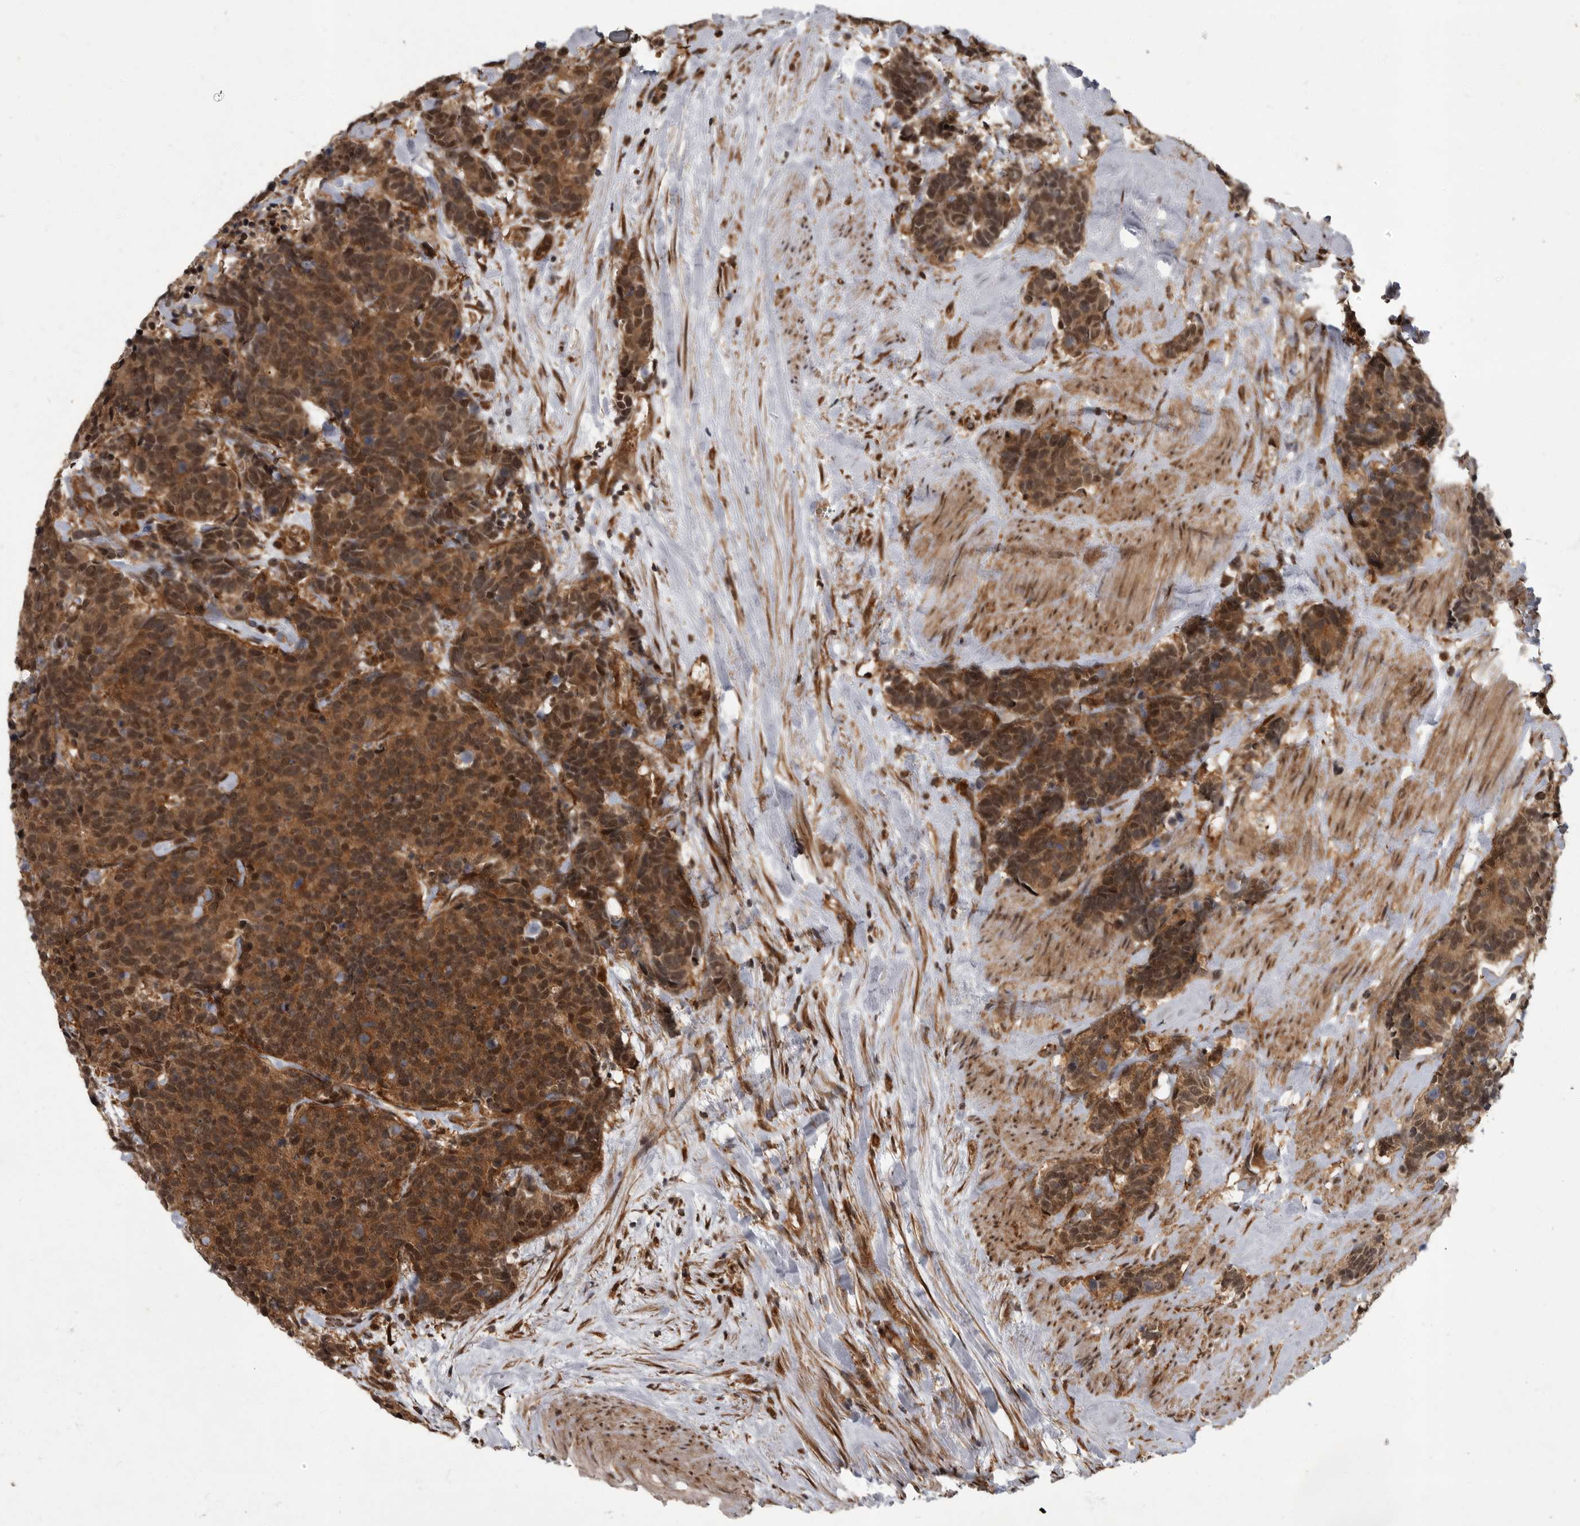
{"staining": {"intensity": "moderate", "quantity": ">75%", "location": "cytoplasmic/membranous,nuclear"}, "tissue": "carcinoid", "cell_type": "Tumor cells", "image_type": "cancer", "snomed": [{"axis": "morphology", "description": "Carcinoma, NOS"}, {"axis": "morphology", "description": "Carcinoid, malignant, NOS"}, {"axis": "topography", "description": "Urinary bladder"}], "caption": "A micrograph of malignant carcinoid stained for a protein reveals moderate cytoplasmic/membranous and nuclear brown staining in tumor cells.", "gene": "VPS50", "patient": {"sex": "male", "age": 57}}